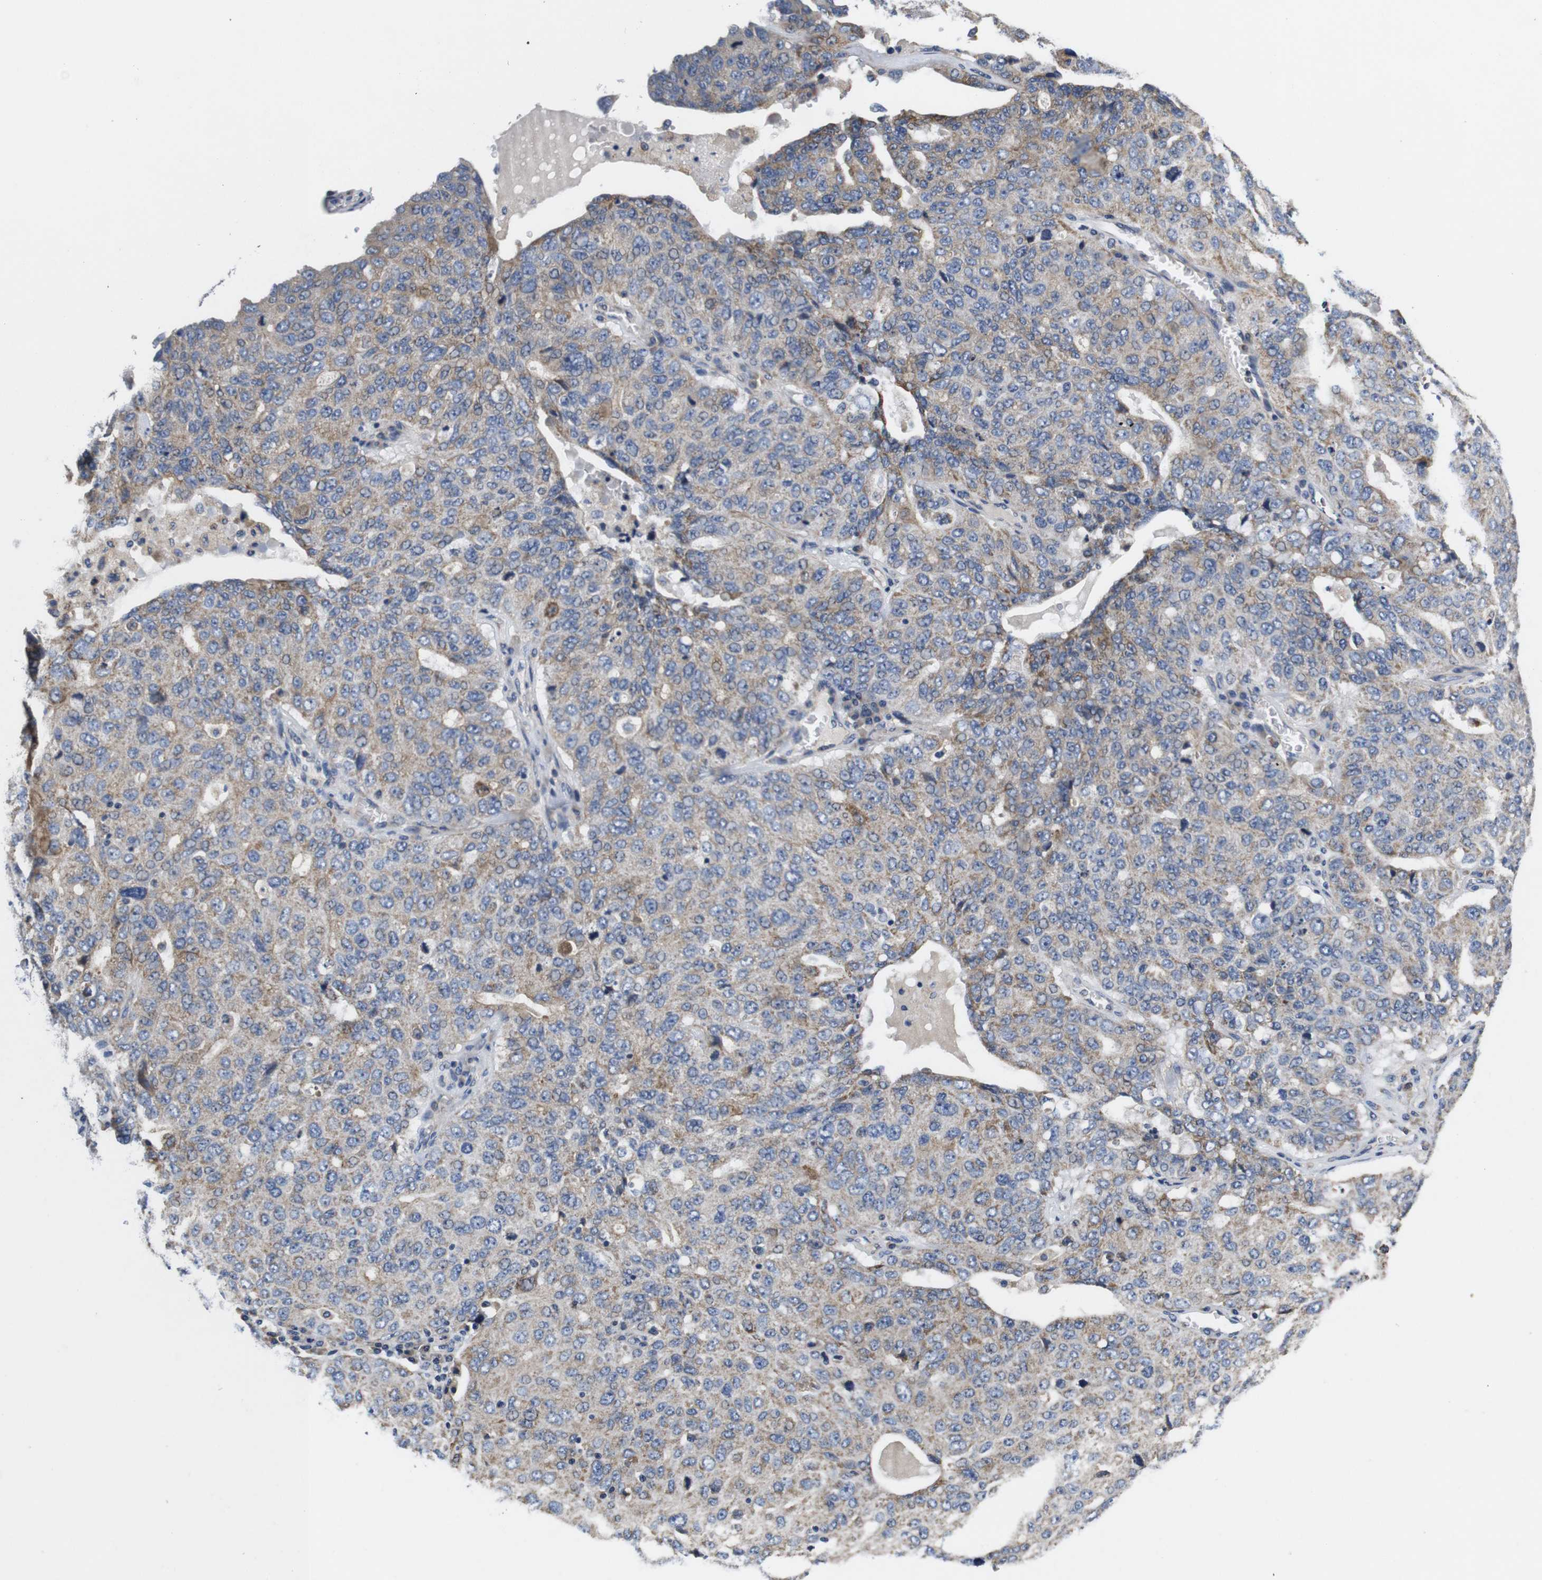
{"staining": {"intensity": "weak", "quantity": "25%-75%", "location": "cytoplasmic/membranous"}, "tissue": "ovarian cancer", "cell_type": "Tumor cells", "image_type": "cancer", "snomed": [{"axis": "morphology", "description": "Carcinoma, endometroid"}, {"axis": "topography", "description": "Ovary"}], "caption": "Brown immunohistochemical staining in human ovarian cancer (endometroid carcinoma) reveals weak cytoplasmic/membranous staining in approximately 25%-75% of tumor cells.", "gene": "MARCHF7", "patient": {"sex": "female", "age": 62}}